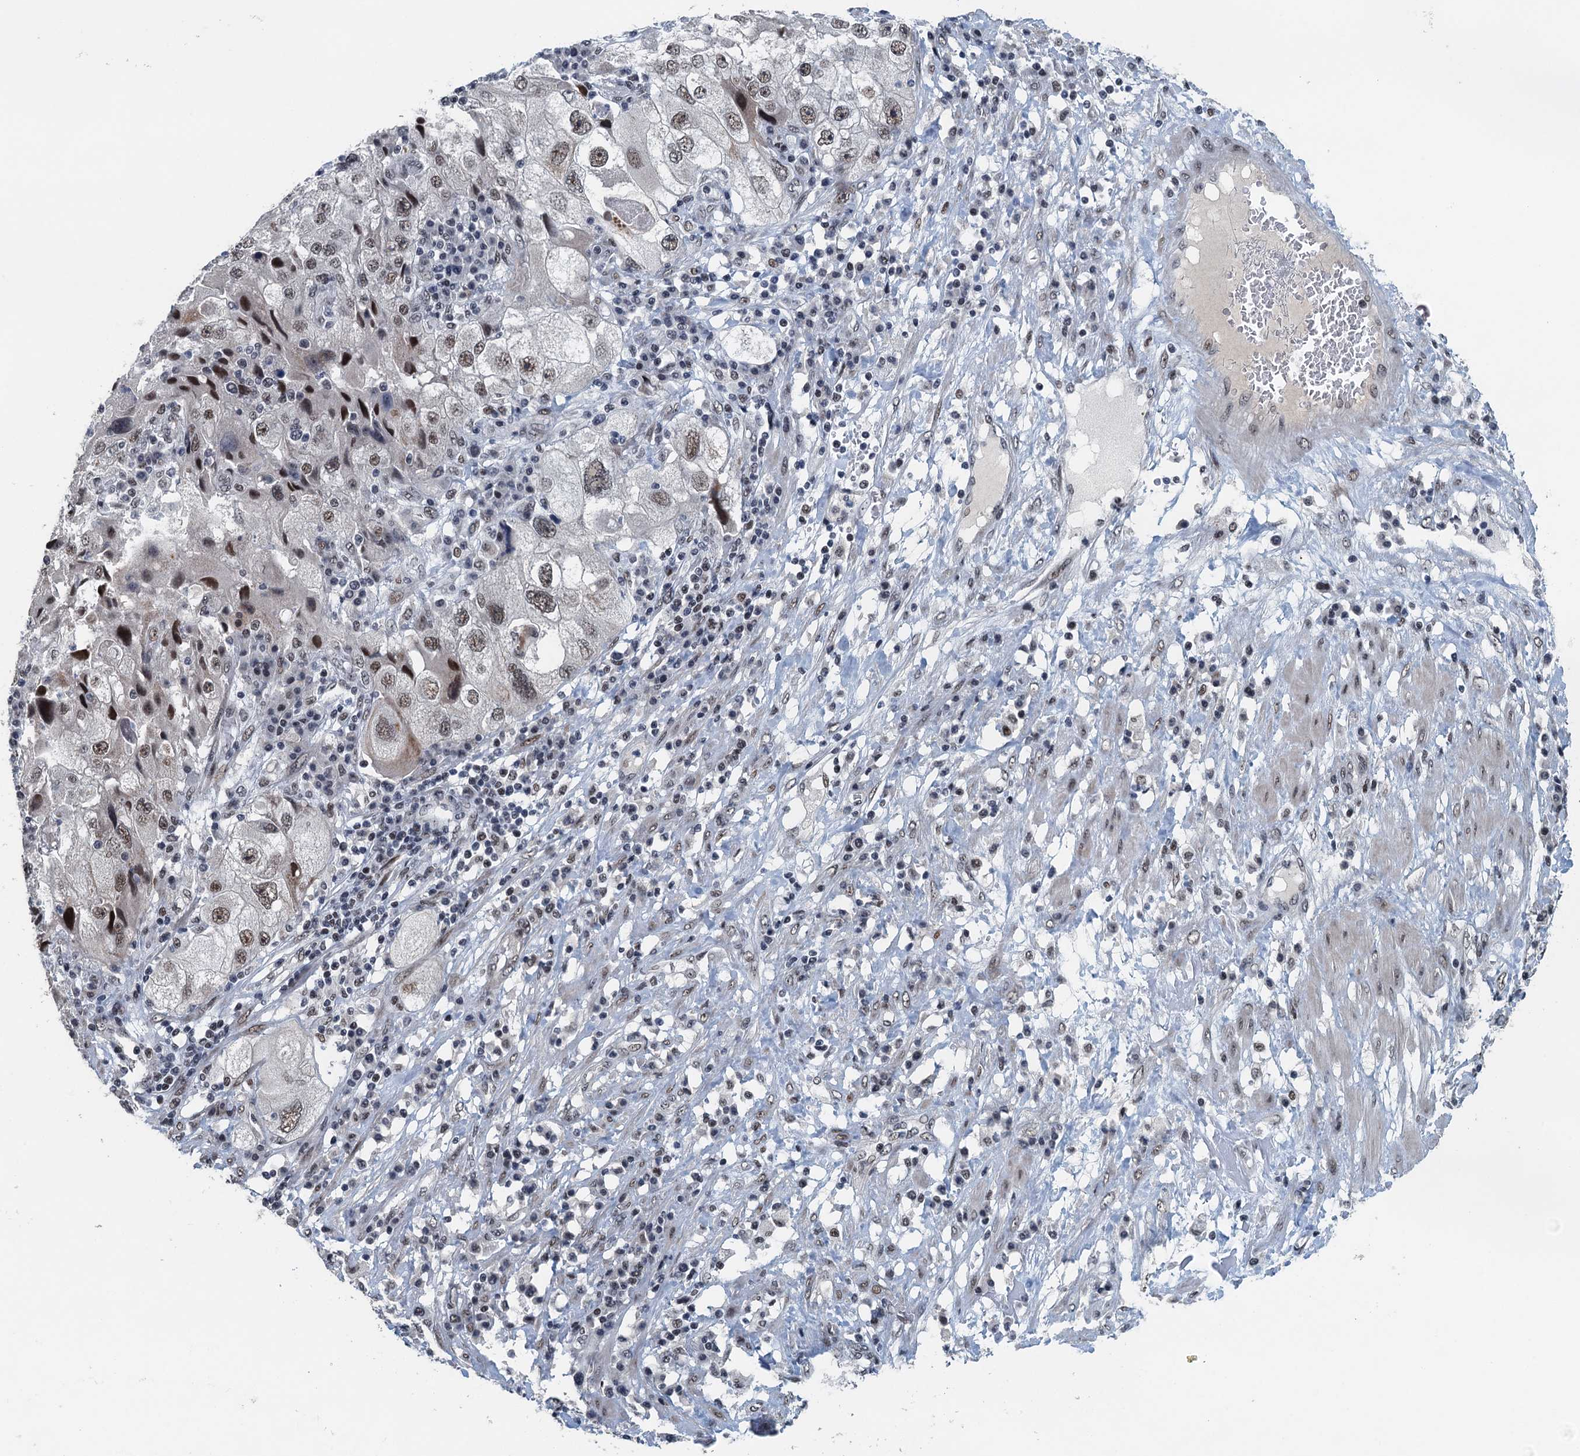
{"staining": {"intensity": "weak", "quantity": ">75%", "location": "nuclear"}, "tissue": "endometrial cancer", "cell_type": "Tumor cells", "image_type": "cancer", "snomed": [{"axis": "morphology", "description": "Adenocarcinoma, NOS"}, {"axis": "topography", "description": "Endometrium"}], "caption": "DAB (3,3'-diaminobenzidine) immunohistochemical staining of human endometrial cancer (adenocarcinoma) displays weak nuclear protein expression in about >75% of tumor cells. Nuclei are stained in blue.", "gene": "MTA3", "patient": {"sex": "female", "age": 49}}